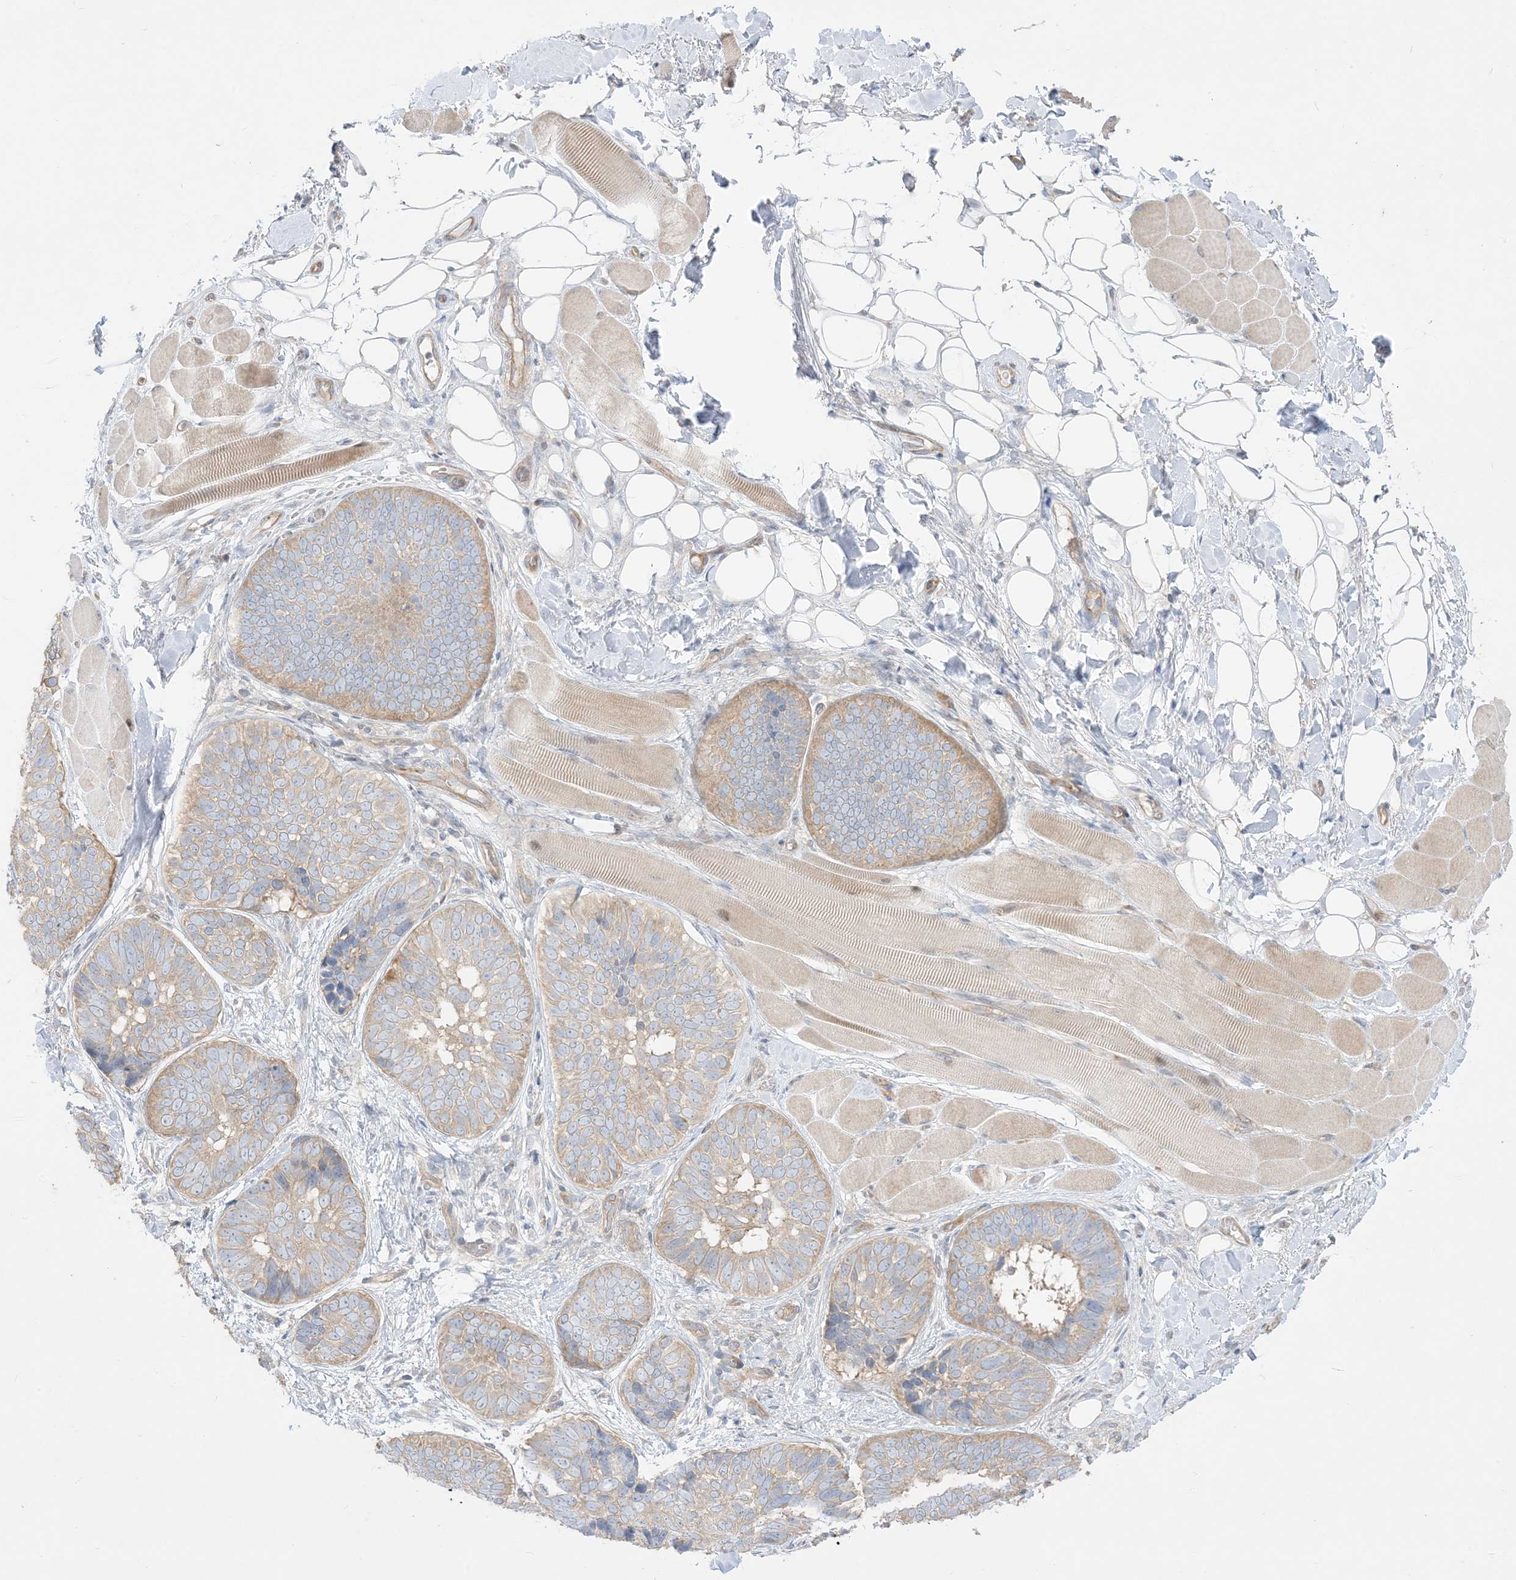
{"staining": {"intensity": "weak", "quantity": "25%-75%", "location": "cytoplasmic/membranous"}, "tissue": "skin cancer", "cell_type": "Tumor cells", "image_type": "cancer", "snomed": [{"axis": "morphology", "description": "Basal cell carcinoma"}, {"axis": "topography", "description": "Skin"}], "caption": "Skin basal cell carcinoma stained with a protein marker demonstrates weak staining in tumor cells.", "gene": "ARHGEF9", "patient": {"sex": "male", "age": 62}}